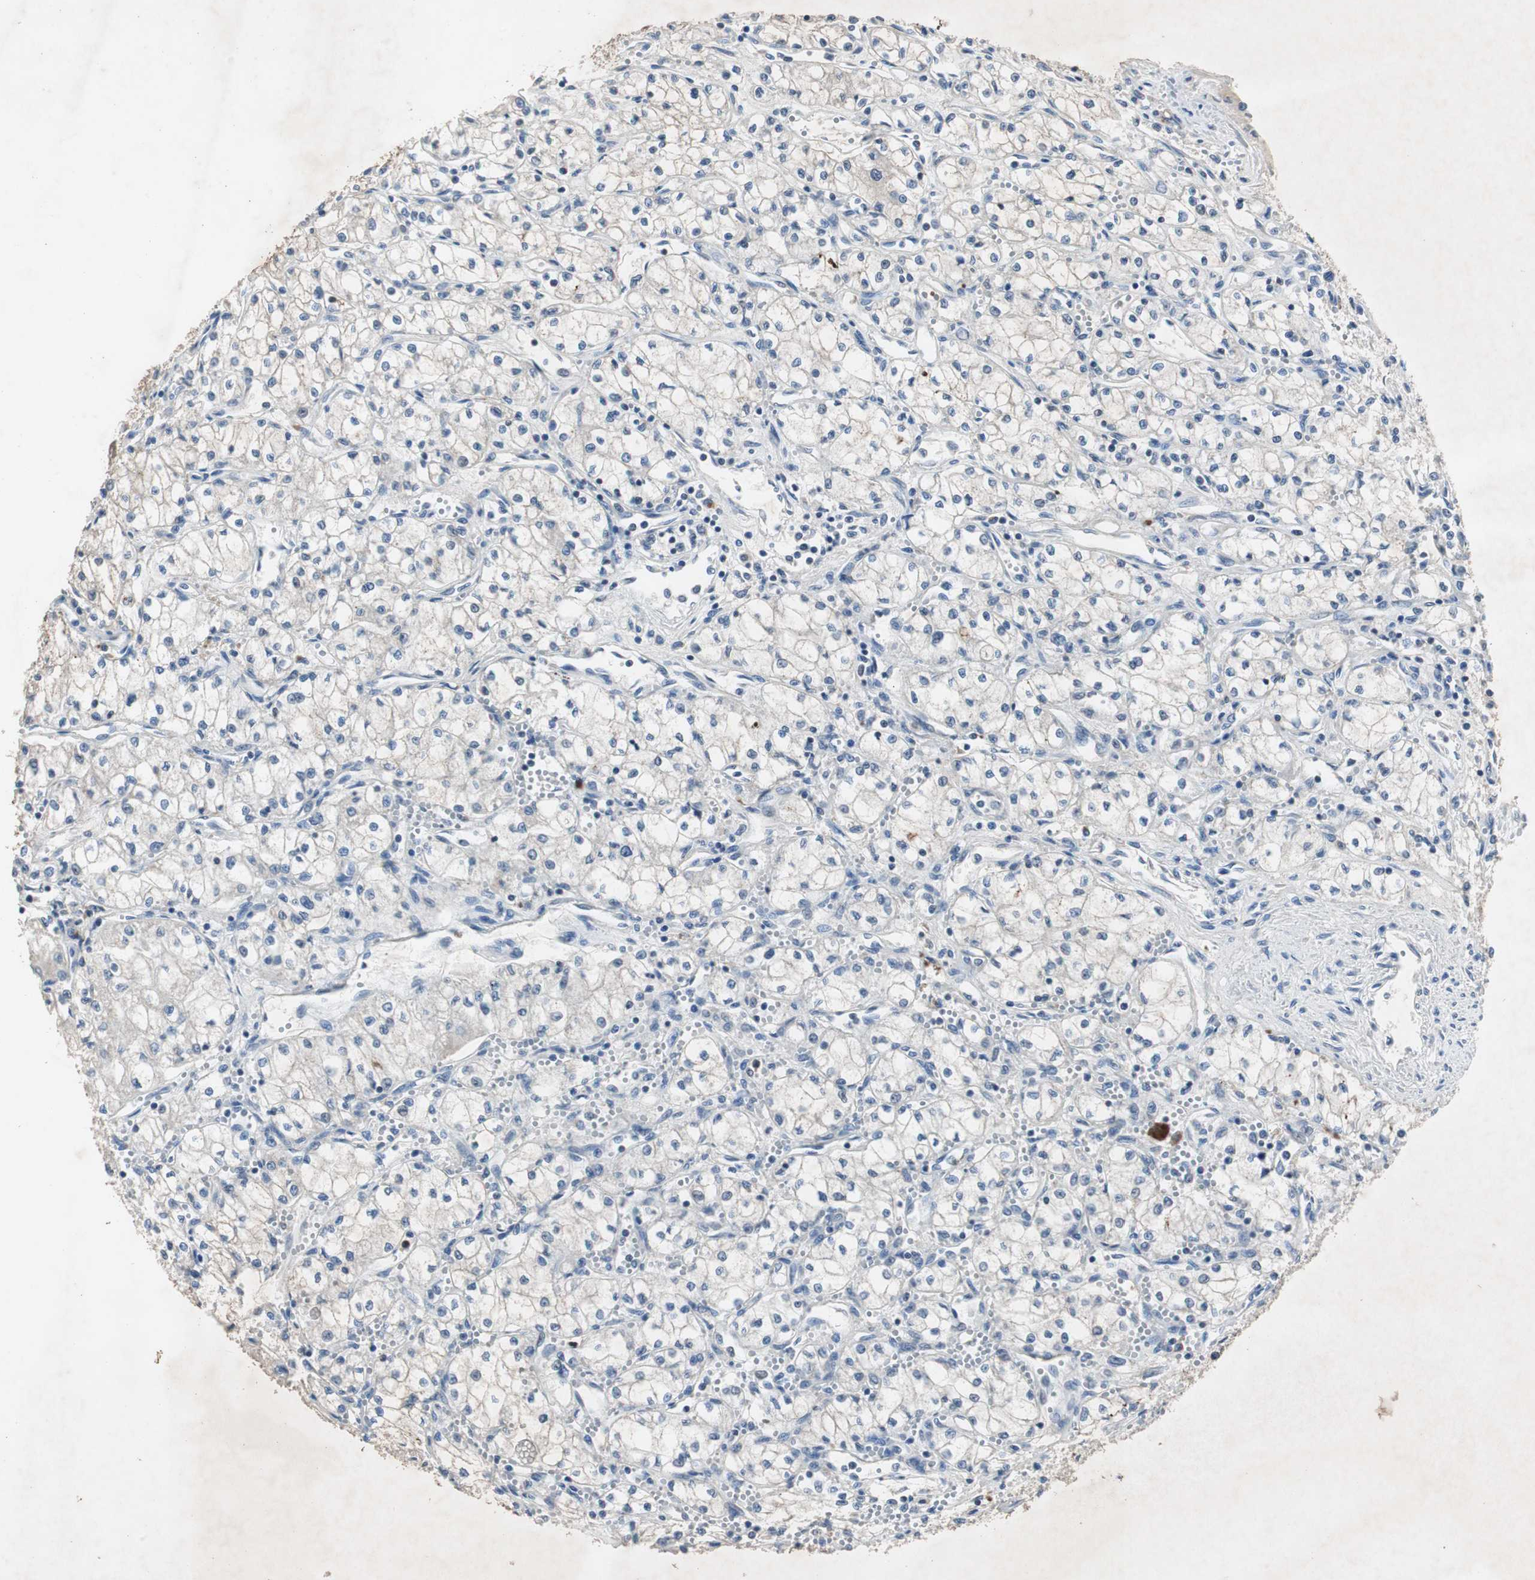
{"staining": {"intensity": "negative", "quantity": "none", "location": "none"}, "tissue": "renal cancer", "cell_type": "Tumor cells", "image_type": "cancer", "snomed": [{"axis": "morphology", "description": "Normal tissue, NOS"}, {"axis": "morphology", "description": "Adenocarcinoma, NOS"}, {"axis": "topography", "description": "Kidney"}], "caption": "Tumor cells are negative for brown protein staining in adenocarcinoma (renal). (DAB (3,3'-diaminobenzidine) IHC visualized using brightfield microscopy, high magnification).", "gene": "ADNP2", "patient": {"sex": "male", "age": 59}}